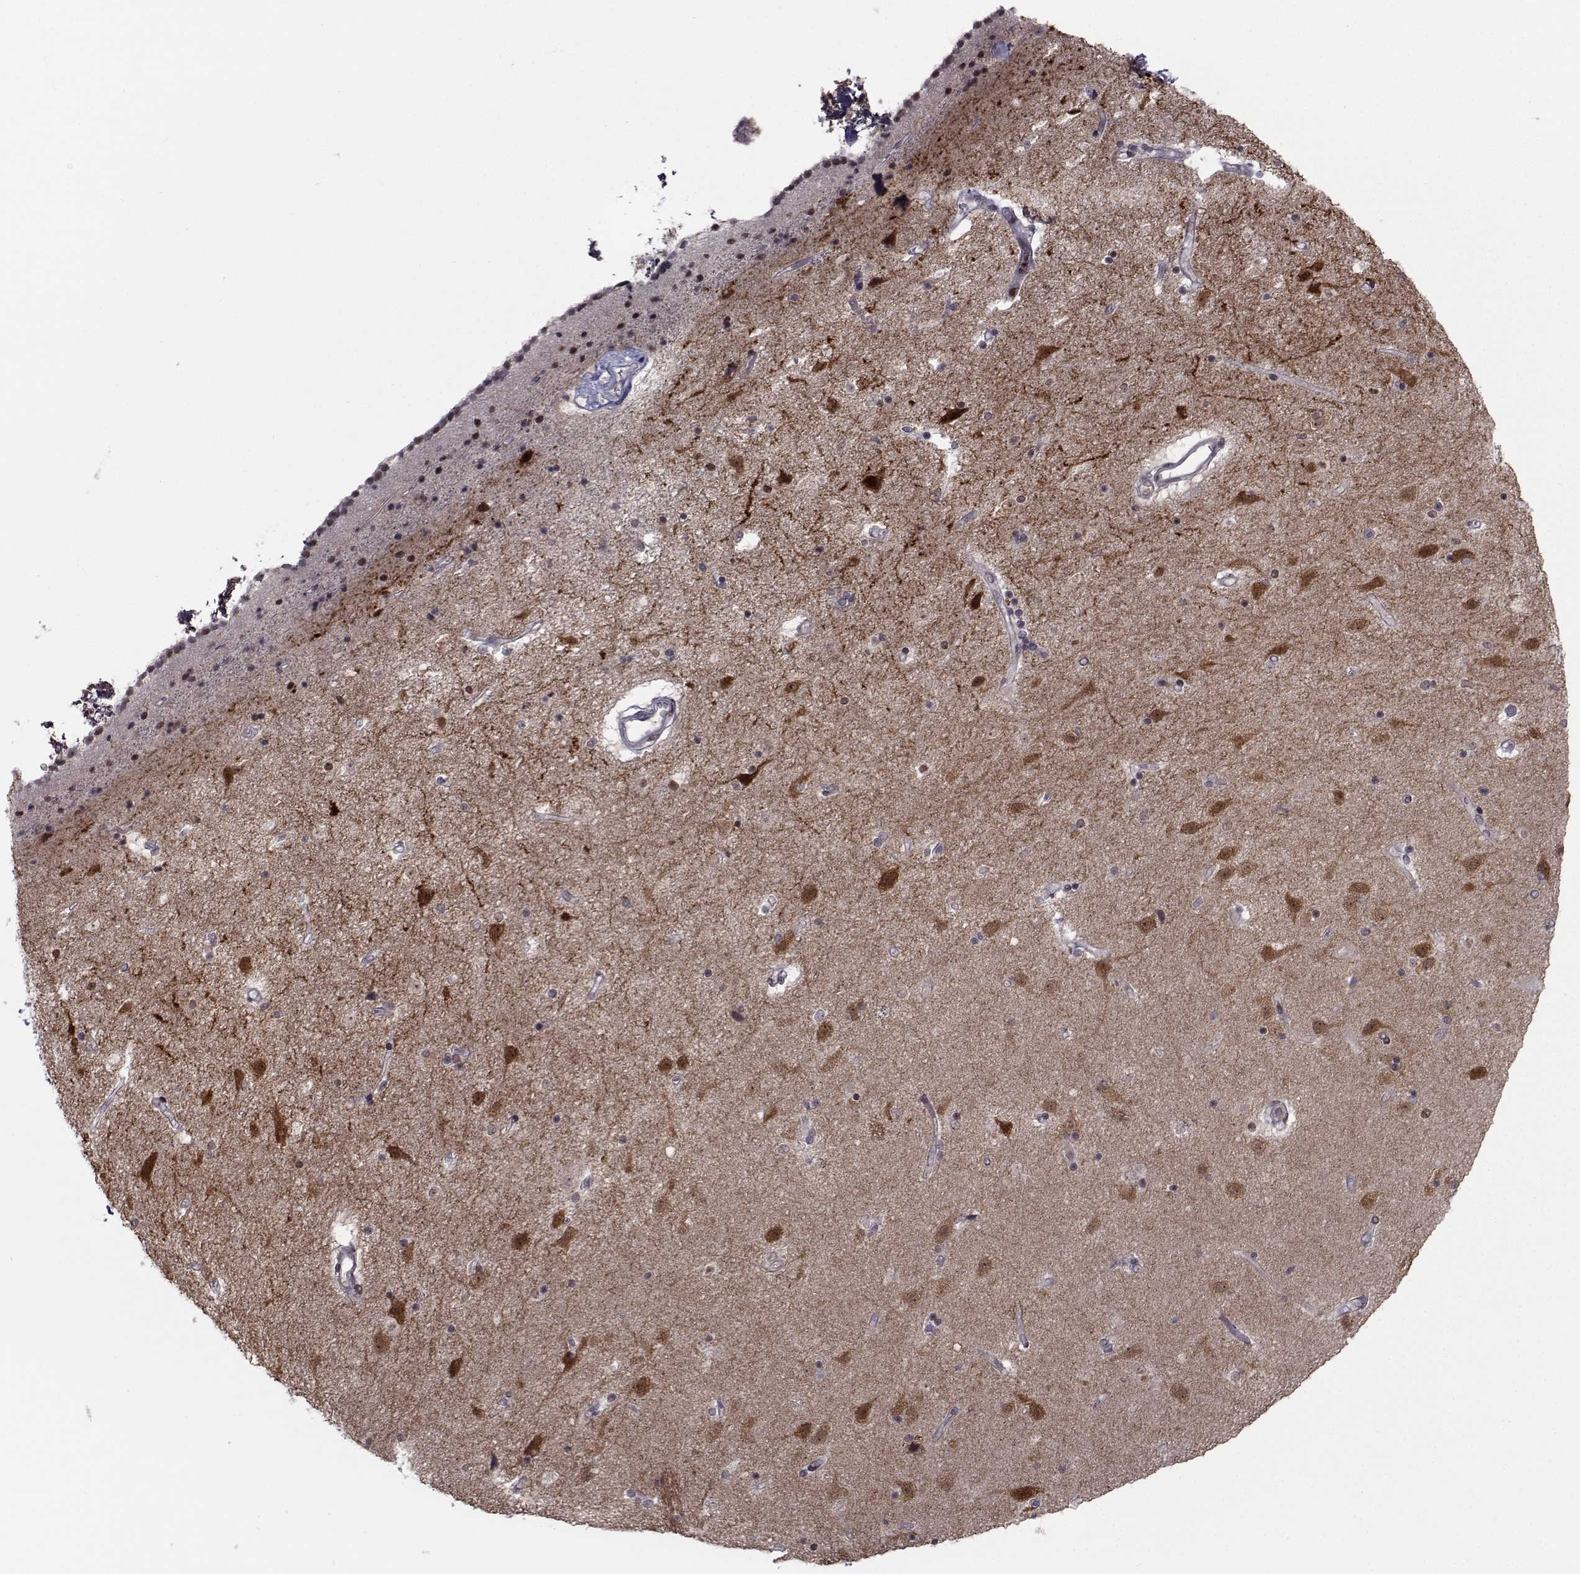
{"staining": {"intensity": "negative", "quantity": "none", "location": "none"}, "tissue": "caudate", "cell_type": "Glial cells", "image_type": "normal", "snomed": [{"axis": "morphology", "description": "Normal tissue, NOS"}, {"axis": "topography", "description": "Lateral ventricle wall"}], "caption": "Caudate stained for a protein using immunohistochemistry reveals no staining glial cells.", "gene": "PCP4L1", "patient": {"sex": "female", "age": 71}}